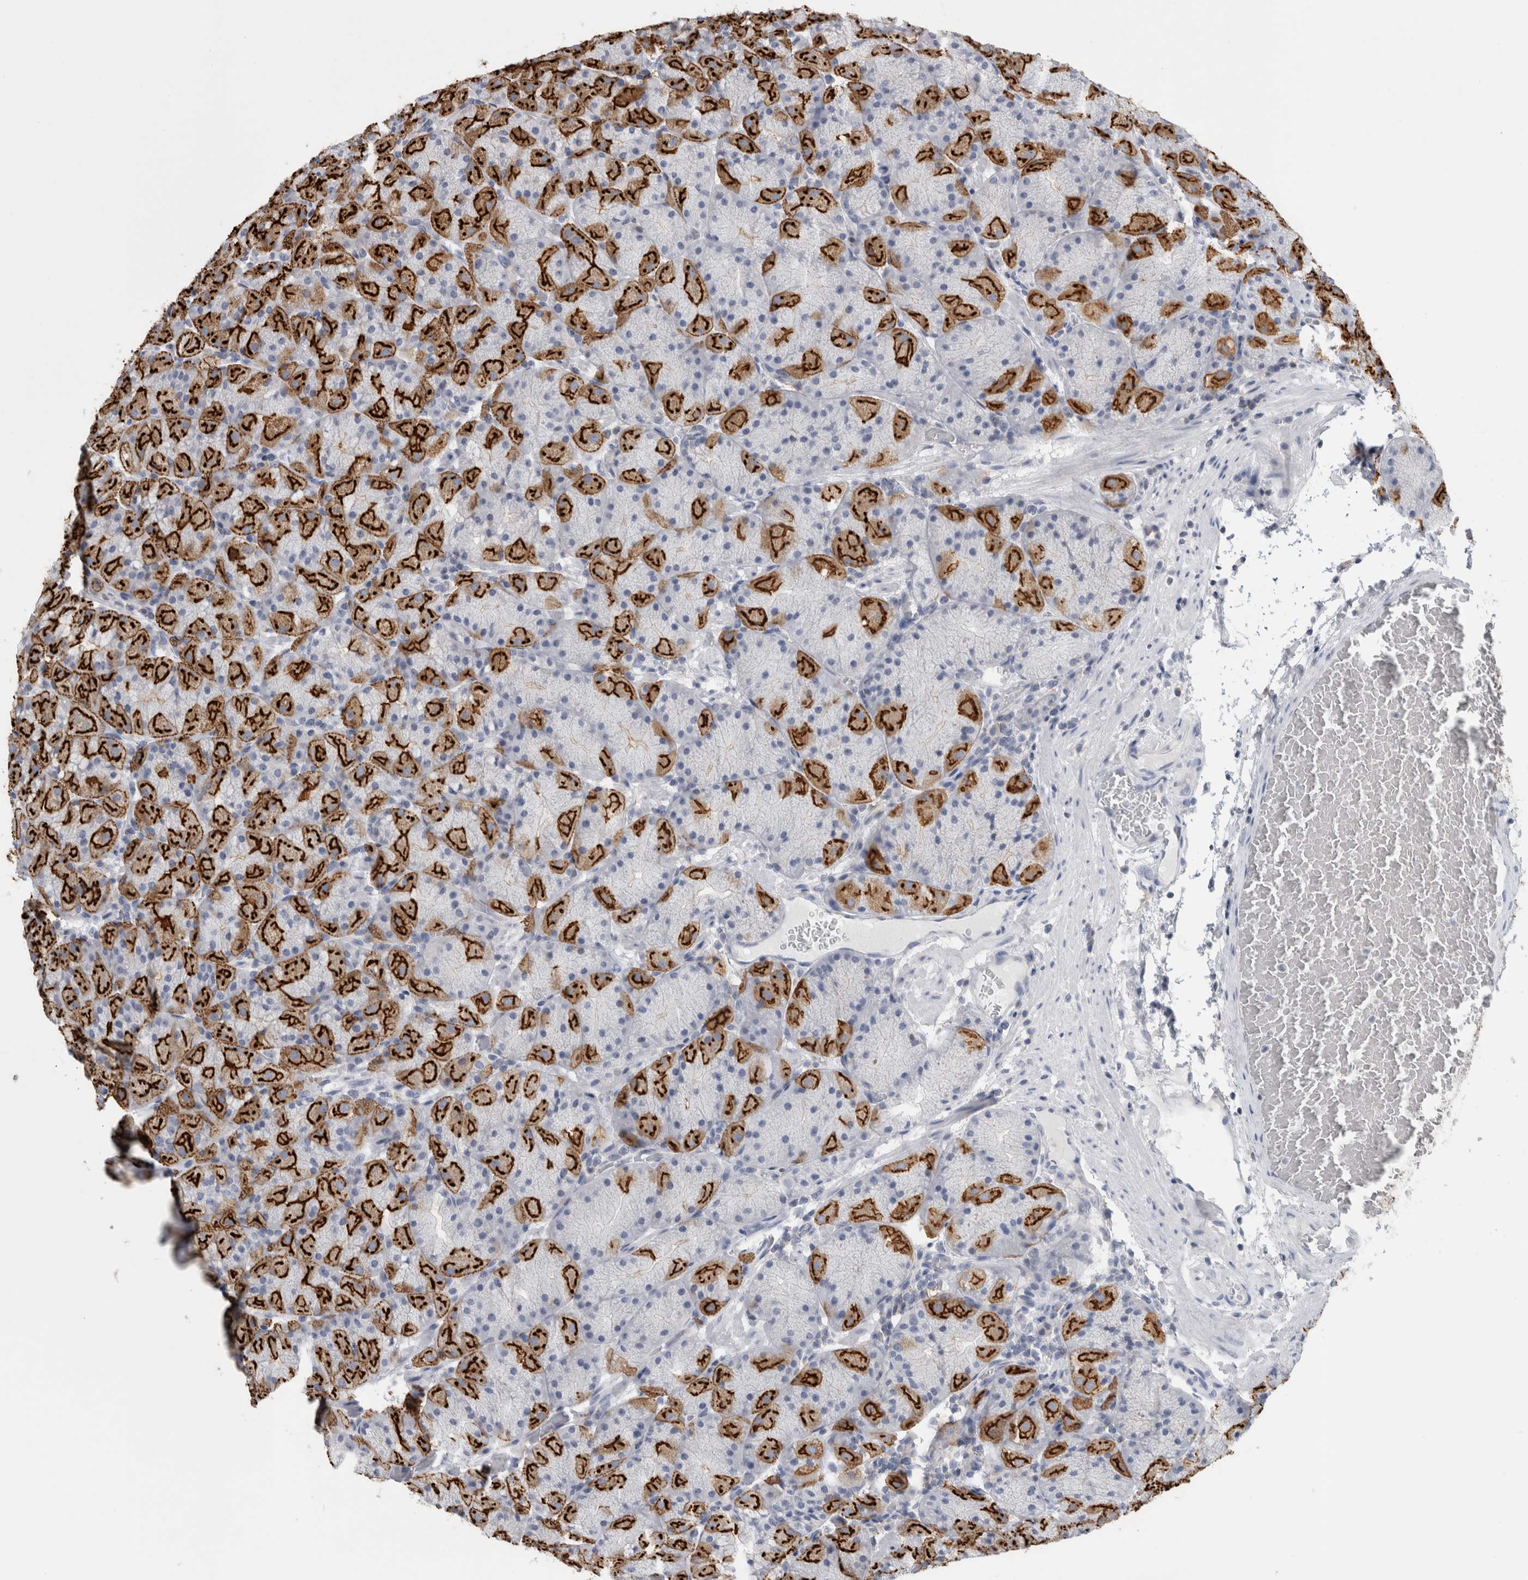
{"staining": {"intensity": "strong", "quantity": "25%-75%", "location": "cytoplasmic/membranous"}, "tissue": "stomach", "cell_type": "Glandular cells", "image_type": "normal", "snomed": [{"axis": "morphology", "description": "Normal tissue, NOS"}, {"axis": "topography", "description": "Stomach, upper"}, {"axis": "topography", "description": "Stomach"}], "caption": "Protein staining of normal stomach reveals strong cytoplasmic/membranous positivity in about 25%-75% of glandular cells.", "gene": "ANKFY1", "patient": {"sex": "male", "age": 48}}